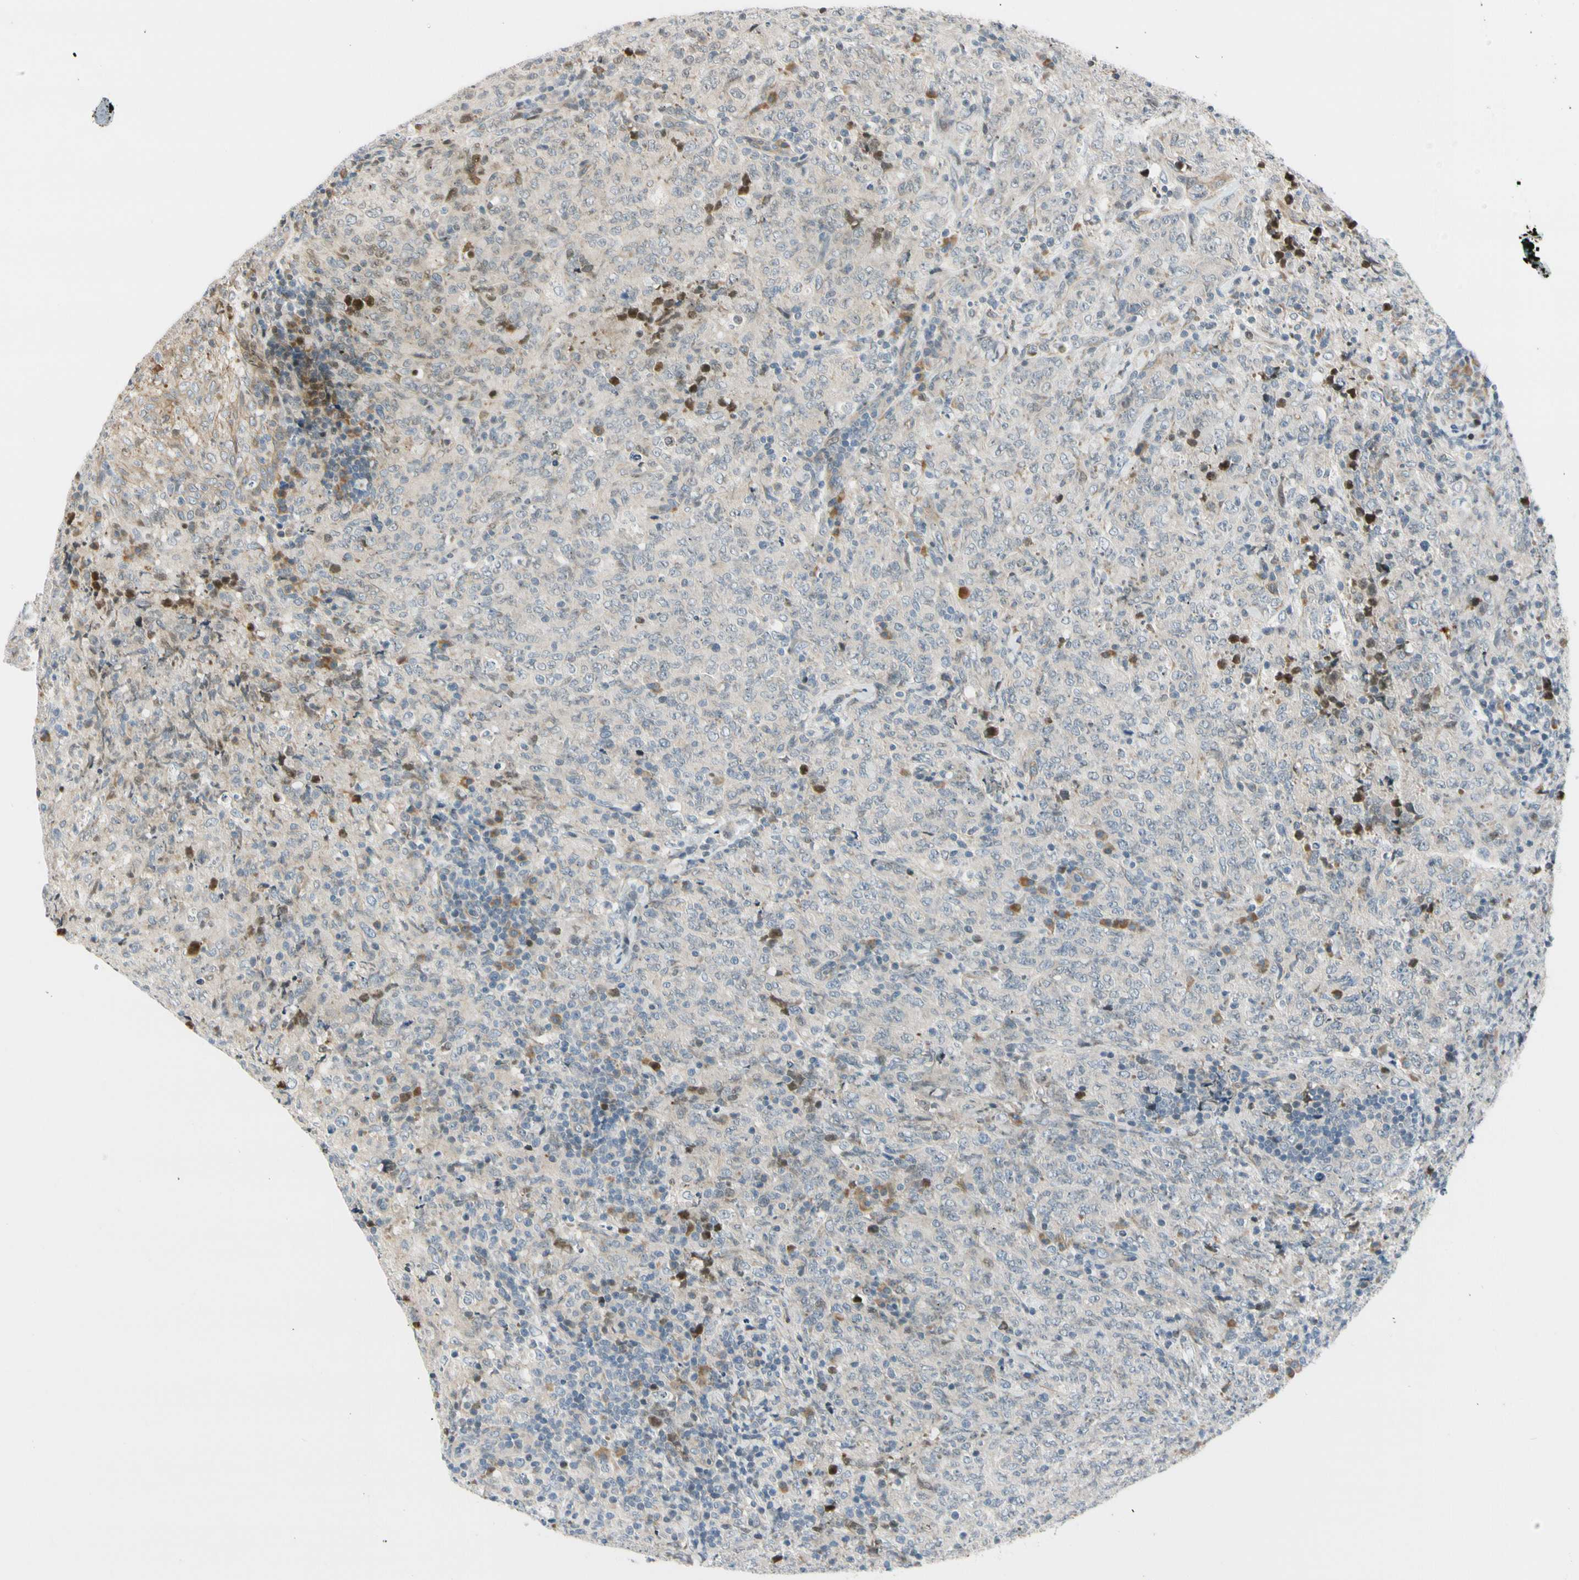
{"staining": {"intensity": "moderate", "quantity": "<25%", "location": "nuclear"}, "tissue": "lymphoma", "cell_type": "Tumor cells", "image_type": "cancer", "snomed": [{"axis": "morphology", "description": "Malignant lymphoma, non-Hodgkin's type, High grade"}, {"axis": "topography", "description": "Tonsil"}], "caption": "A low amount of moderate nuclear expression is seen in about <25% of tumor cells in high-grade malignant lymphoma, non-Hodgkin's type tissue.", "gene": "NPDC1", "patient": {"sex": "female", "age": 36}}